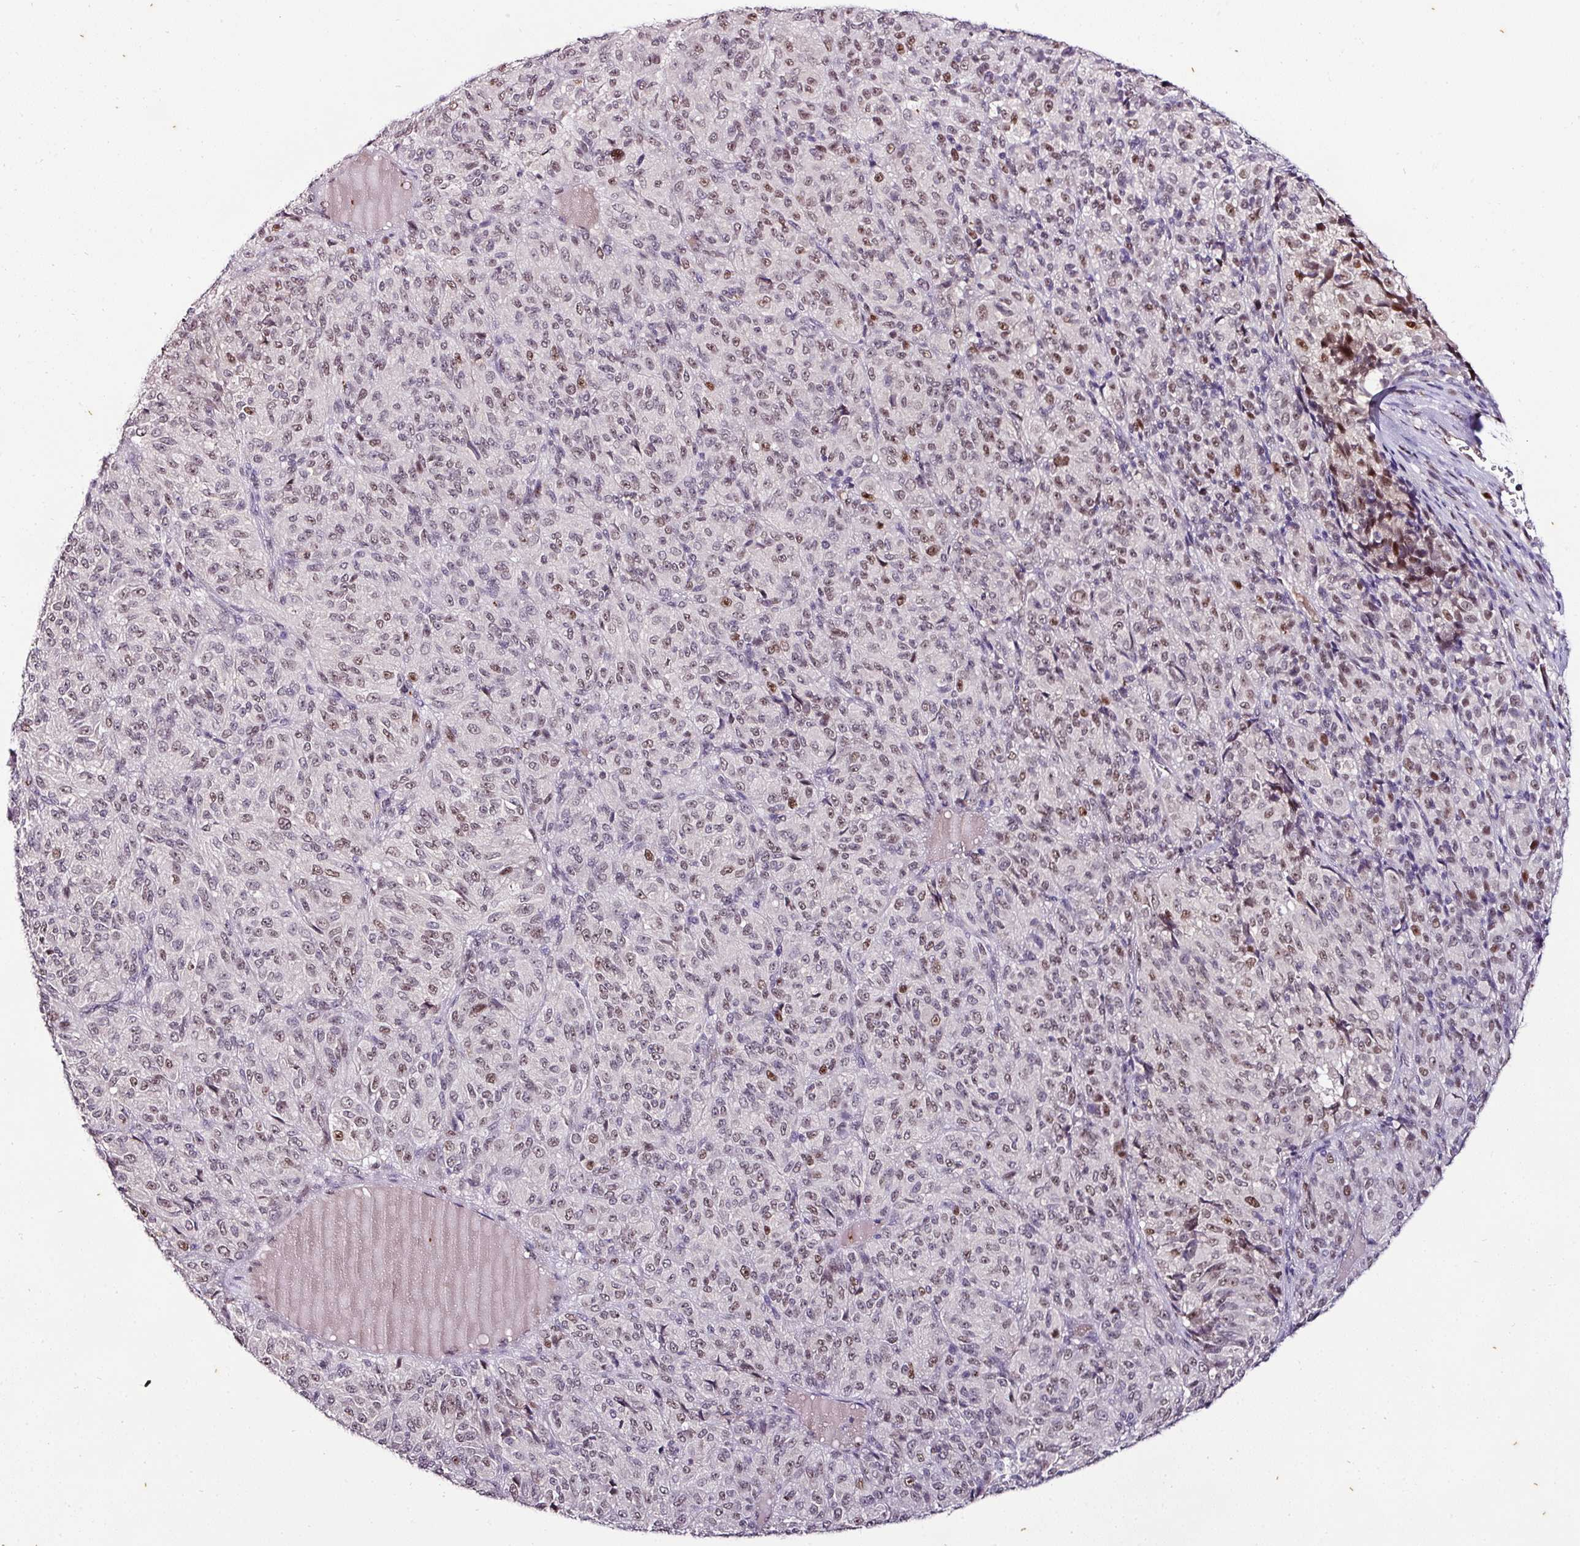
{"staining": {"intensity": "moderate", "quantity": "25%-75%", "location": "nuclear"}, "tissue": "melanoma", "cell_type": "Tumor cells", "image_type": "cancer", "snomed": [{"axis": "morphology", "description": "Malignant melanoma, Metastatic site"}, {"axis": "topography", "description": "Brain"}], "caption": "Tumor cells display medium levels of moderate nuclear expression in approximately 25%-75% of cells in melanoma.", "gene": "KLF16", "patient": {"sex": "female", "age": 56}}